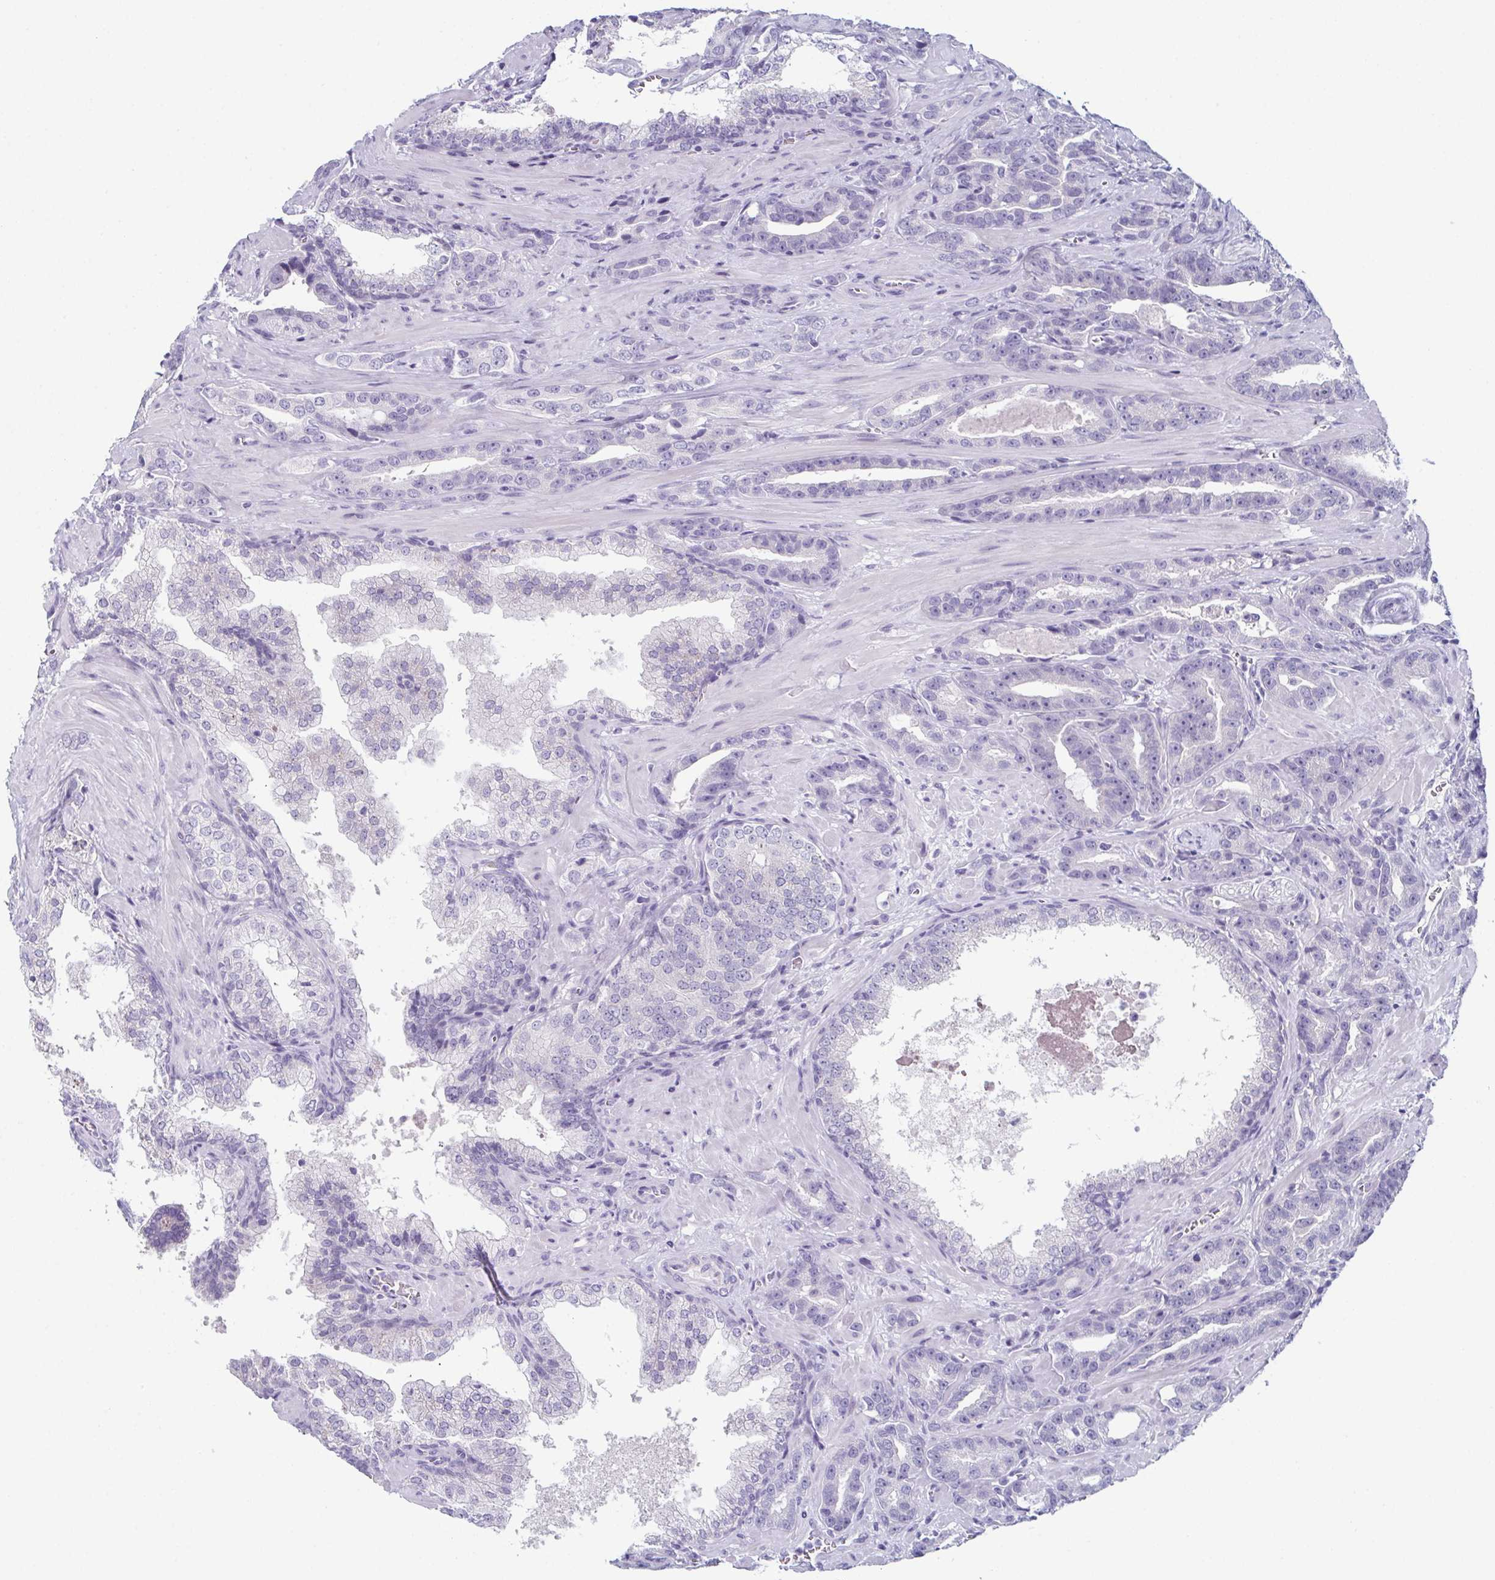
{"staining": {"intensity": "negative", "quantity": "none", "location": "none"}, "tissue": "prostate cancer", "cell_type": "Tumor cells", "image_type": "cancer", "snomed": [{"axis": "morphology", "description": "Adenocarcinoma, High grade"}, {"axis": "topography", "description": "Prostate"}], "caption": "Image shows no protein staining in tumor cells of prostate cancer tissue.", "gene": "ENKUR", "patient": {"sex": "male", "age": 65}}